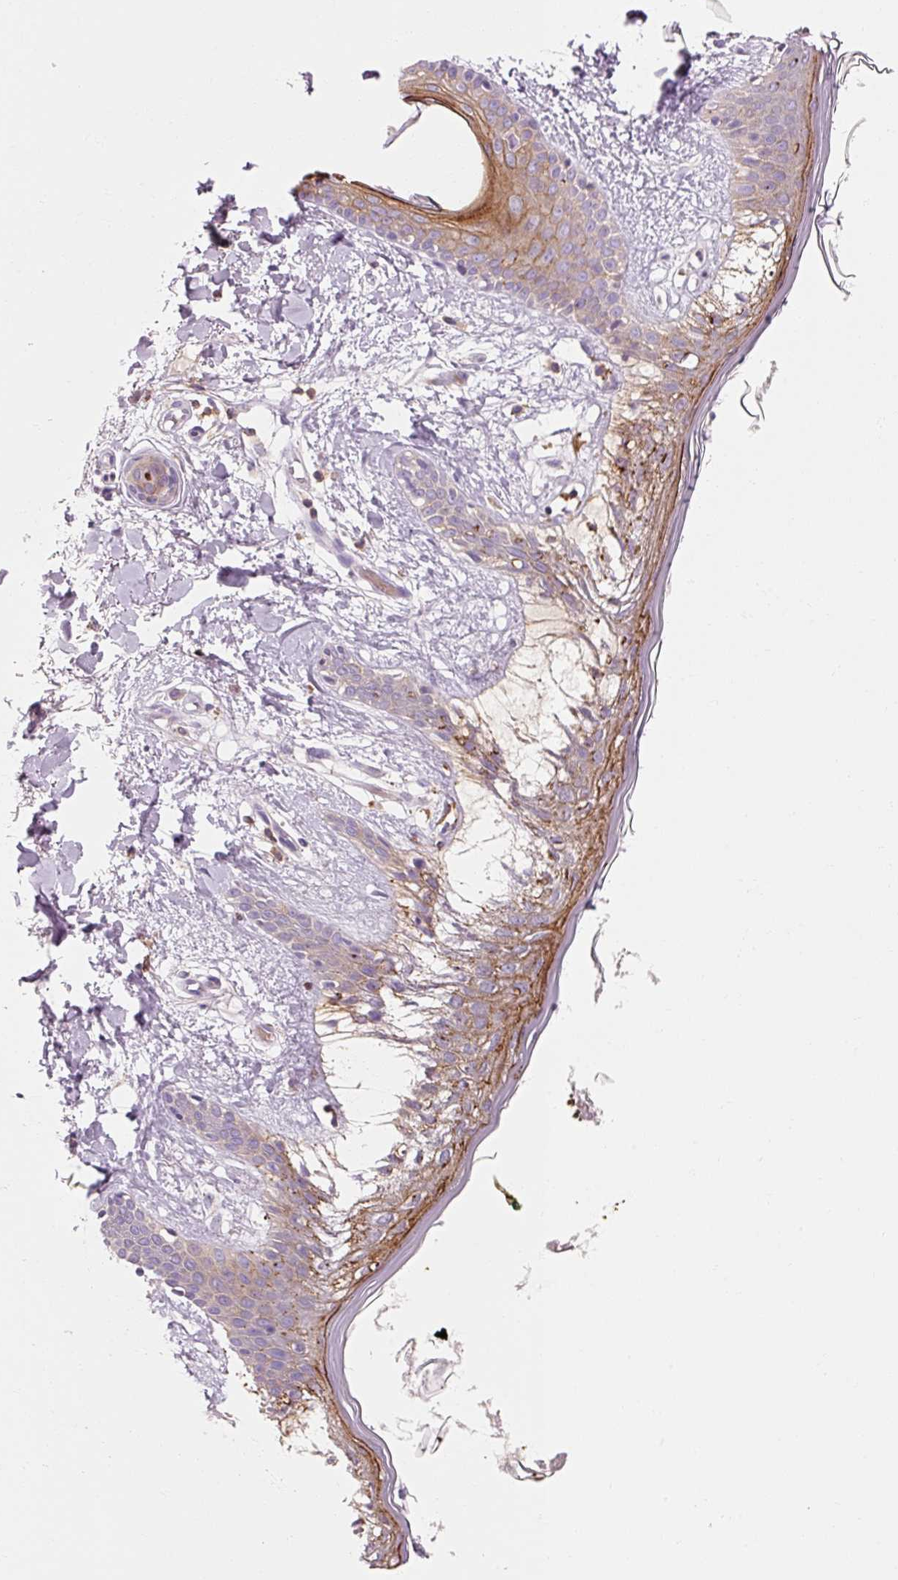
{"staining": {"intensity": "negative", "quantity": "none", "location": "none"}, "tissue": "skin", "cell_type": "Fibroblasts", "image_type": "normal", "snomed": [{"axis": "morphology", "description": "Normal tissue, NOS"}, {"axis": "topography", "description": "Skin"}], "caption": "IHC image of unremarkable skin: skin stained with DAB shows no significant protein staining in fibroblasts. (DAB (3,3'-diaminobenzidine) IHC visualized using brightfield microscopy, high magnification).", "gene": "OR8K1", "patient": {"sex": "female", "age": 34}}